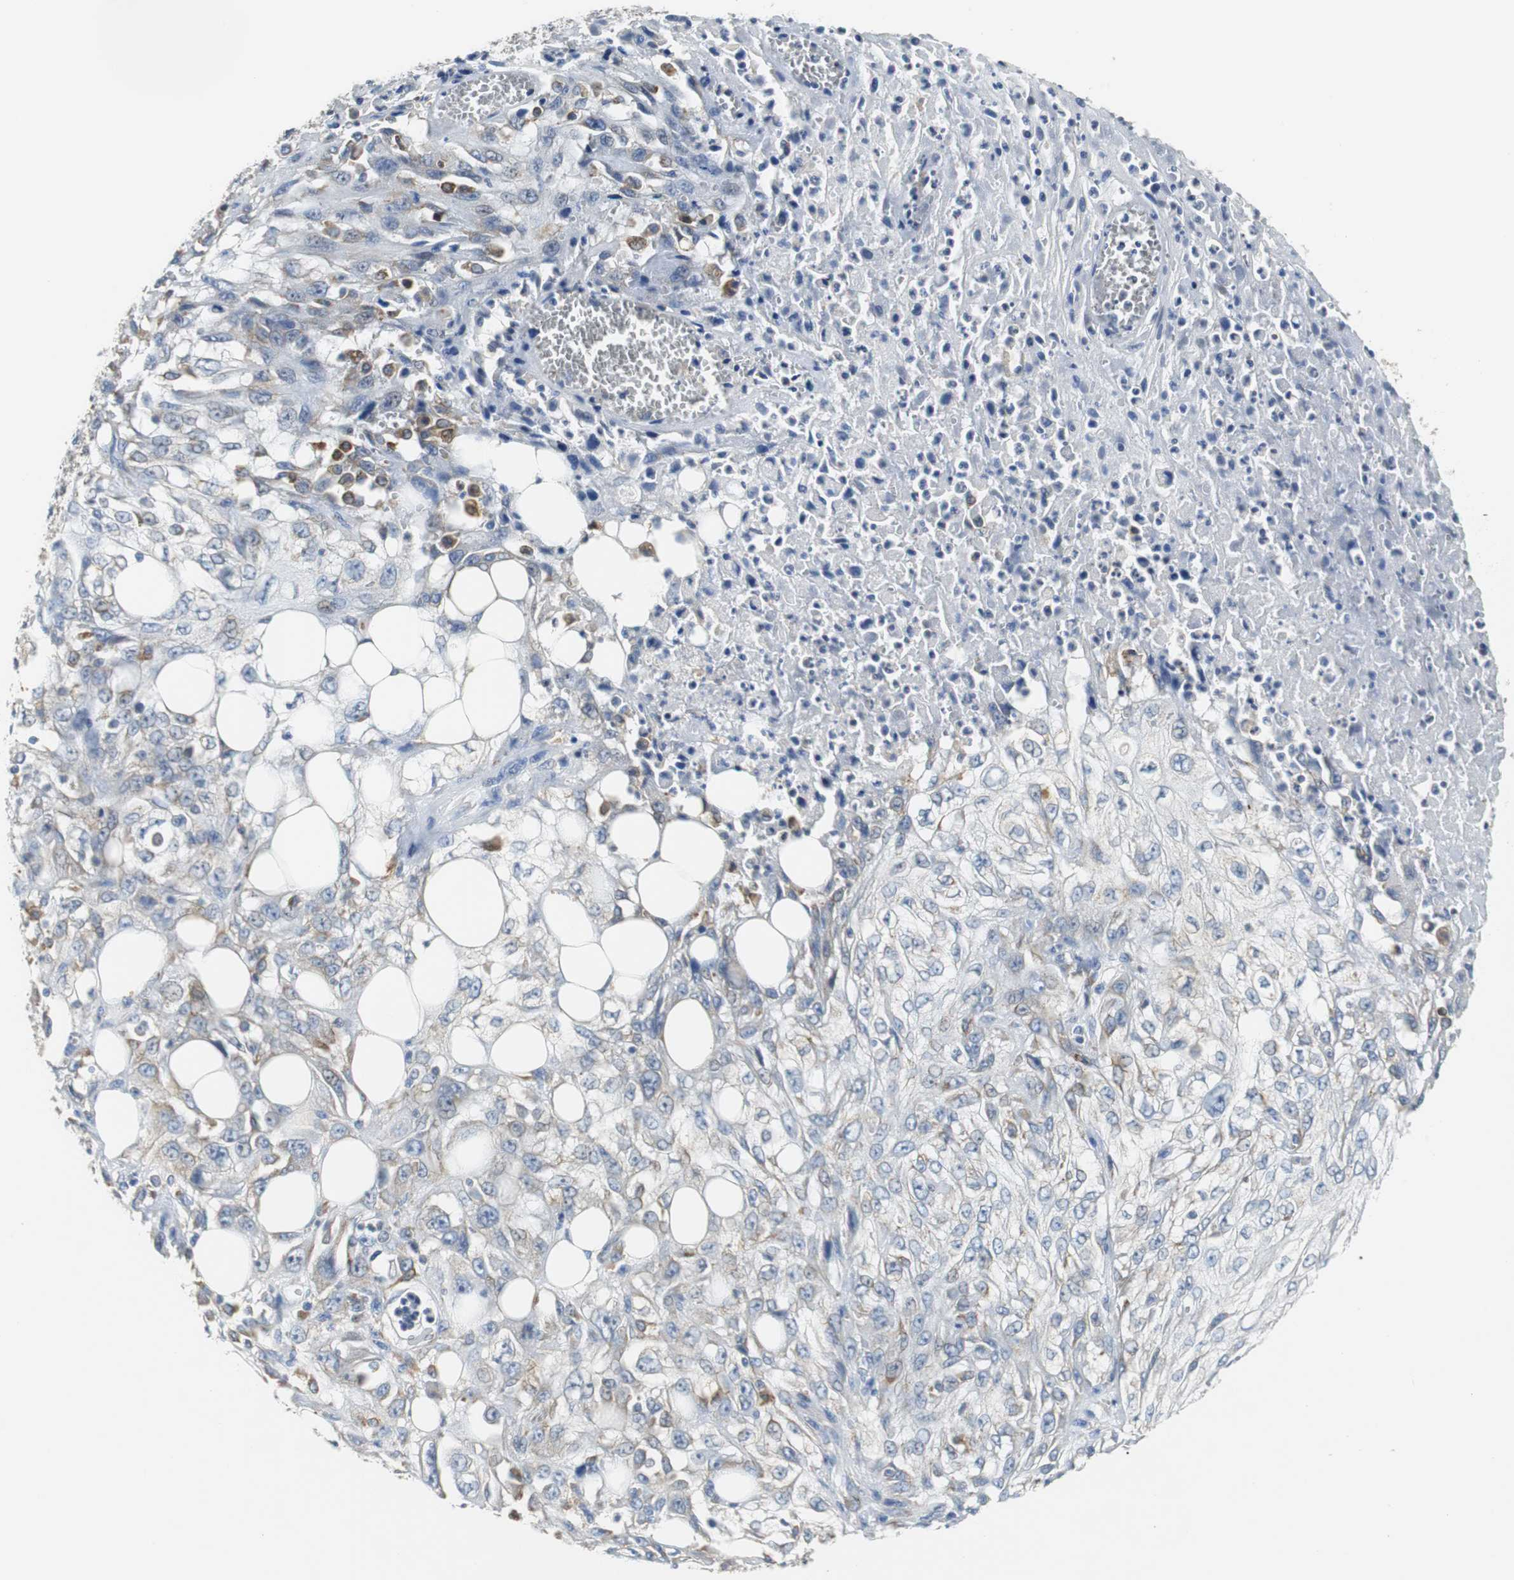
{"staining": {"intensity": "negative", "quantity": "none", "location": "none"}, "tissue": "skin cancer", "cell_type": "Tumor cells", "image_type": "cancer", "snomed": [{"axis": "morphology", "description": "Squamous cell carcinoma, NOS"}, {"axis": "topography", "description": "Skin"}], "caption": "This is an immunohistochemistry (IHC) histopathology image of human squamous cell carcinoma (skin). There is no expression in tumor cells.", "gene": "PDIA4", "patient": {"sex": "male", "age": 75}}